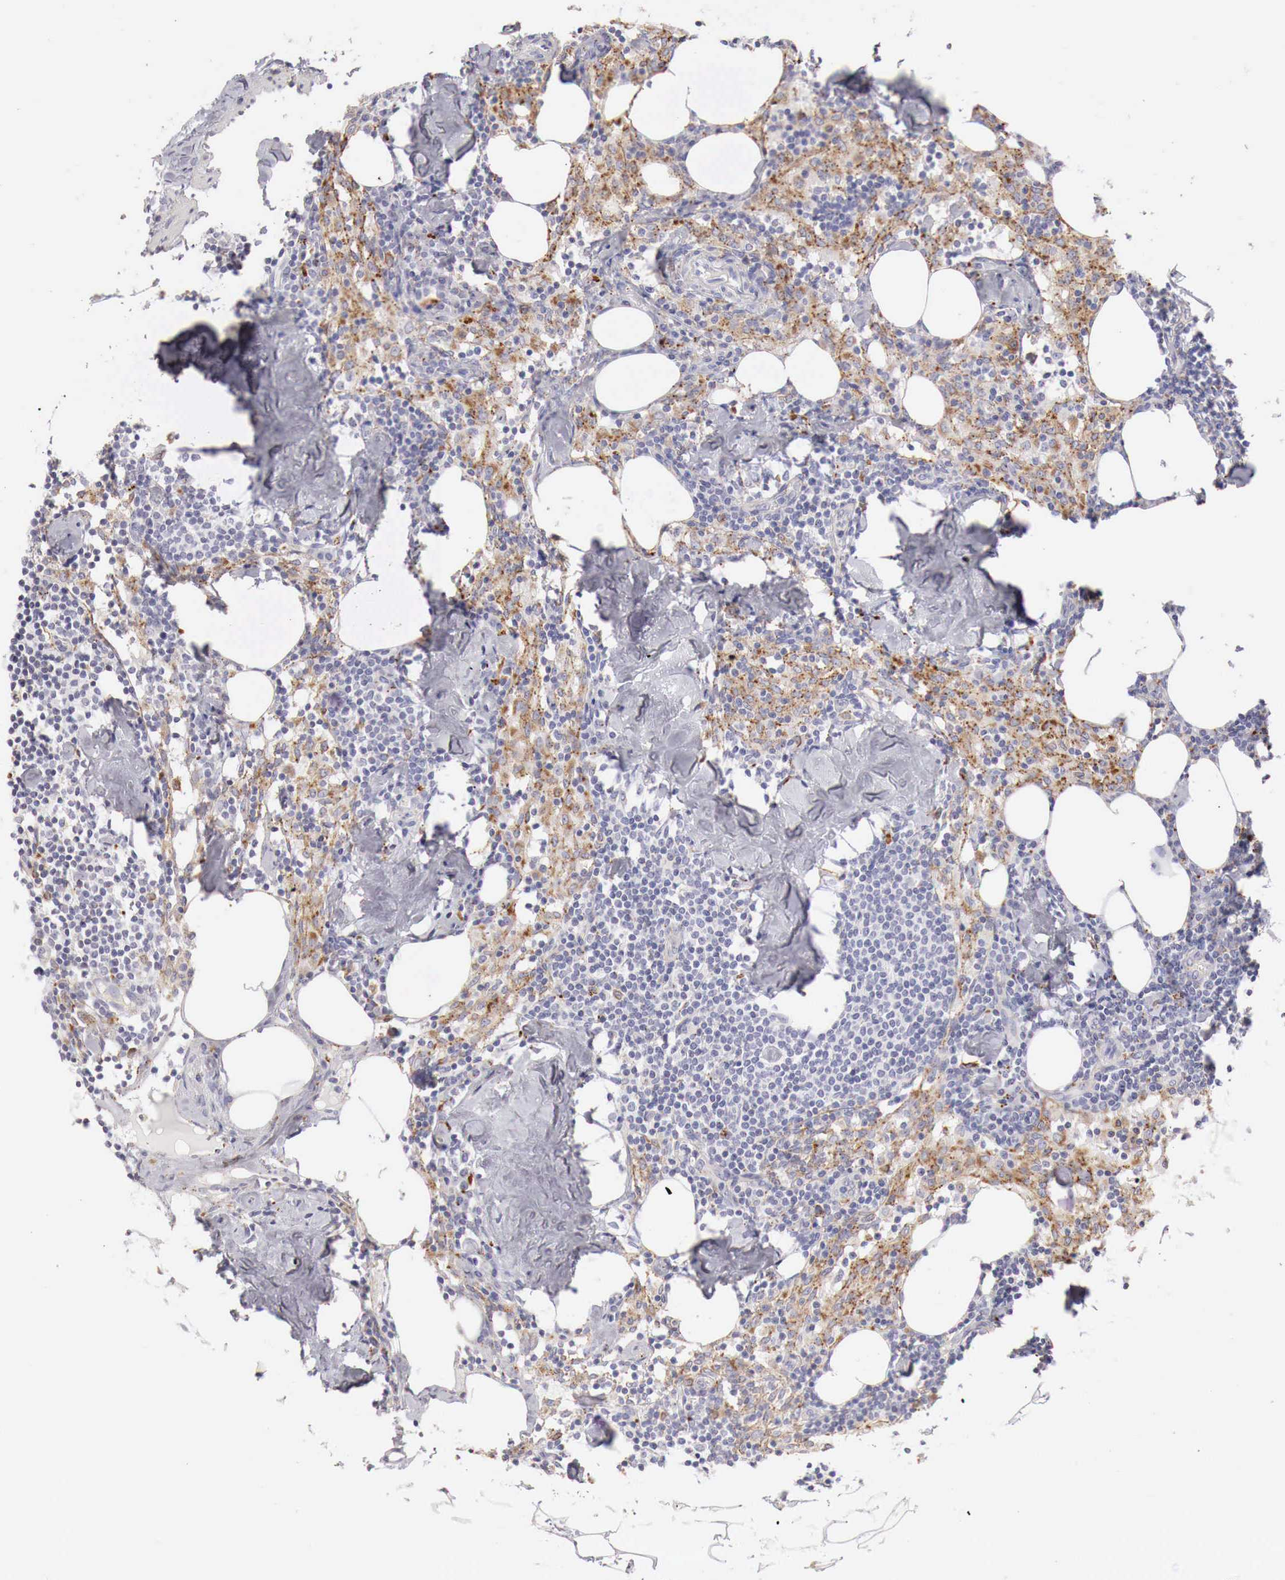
{"staining": {"intensity": "negative", "quantity": "none", "location": "none"}, "tissue": "lymph node", "cell_type": "Germinal center cells", "image_type": "normal", "snomed": [{"axis": "morphology", "description": "Normal tissue, NOS"}, {"axis": "topography", "description": "Lymph node"}], "caption": "IHC photomicrograph of unremarkable human lymph node stained for a protein (brown), which exhibits no staining in germinal center cells. (IHC, brightfield microscopy, high magnification).", "gene": "GLA", "patient": {"sex": "male", "age": 67}}